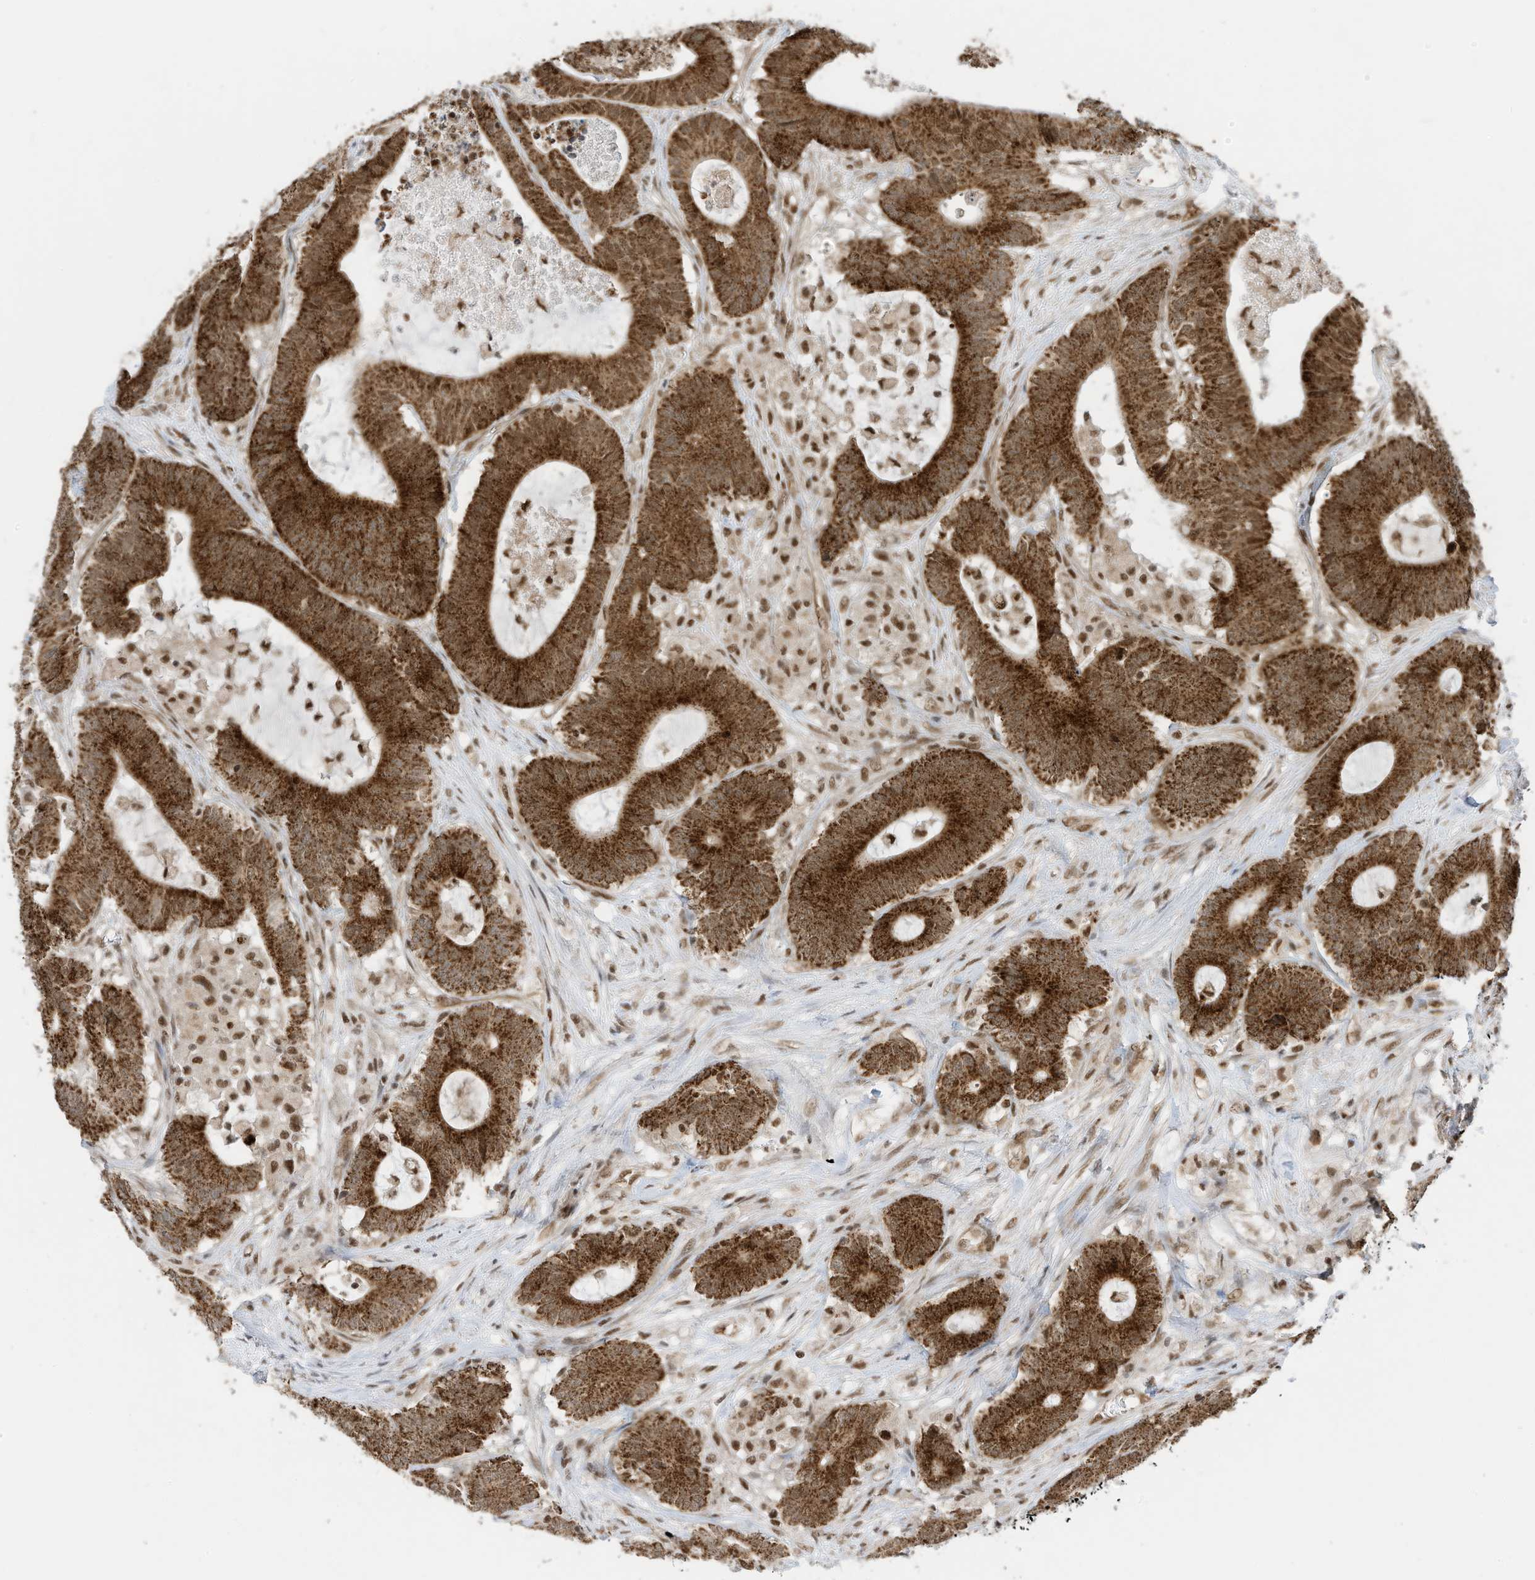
{"staining": {"intensity": "strong", "quantity": ">75%", "location": "cytoplasmic/membranous,nuclear"}, "tissue": "colorectal cancer", "cell_type": "Tumor cells", "image_type": "cancer", "snomed": [{"axis": "morphology", "description": "Adenocarcinoma, NOS"}, {"axis": "topography", "description": "Colon"}], "caption": "DAB (3,3'-diaminobenzidine) immunohistochemical staining of colorectal cancer shows strong cytoplasmic/membranous and nuclear protein expression in about >75% of tumor cells.", "gene": "AURKAIP1", "patient": {"sex": "female", "age": 84}}